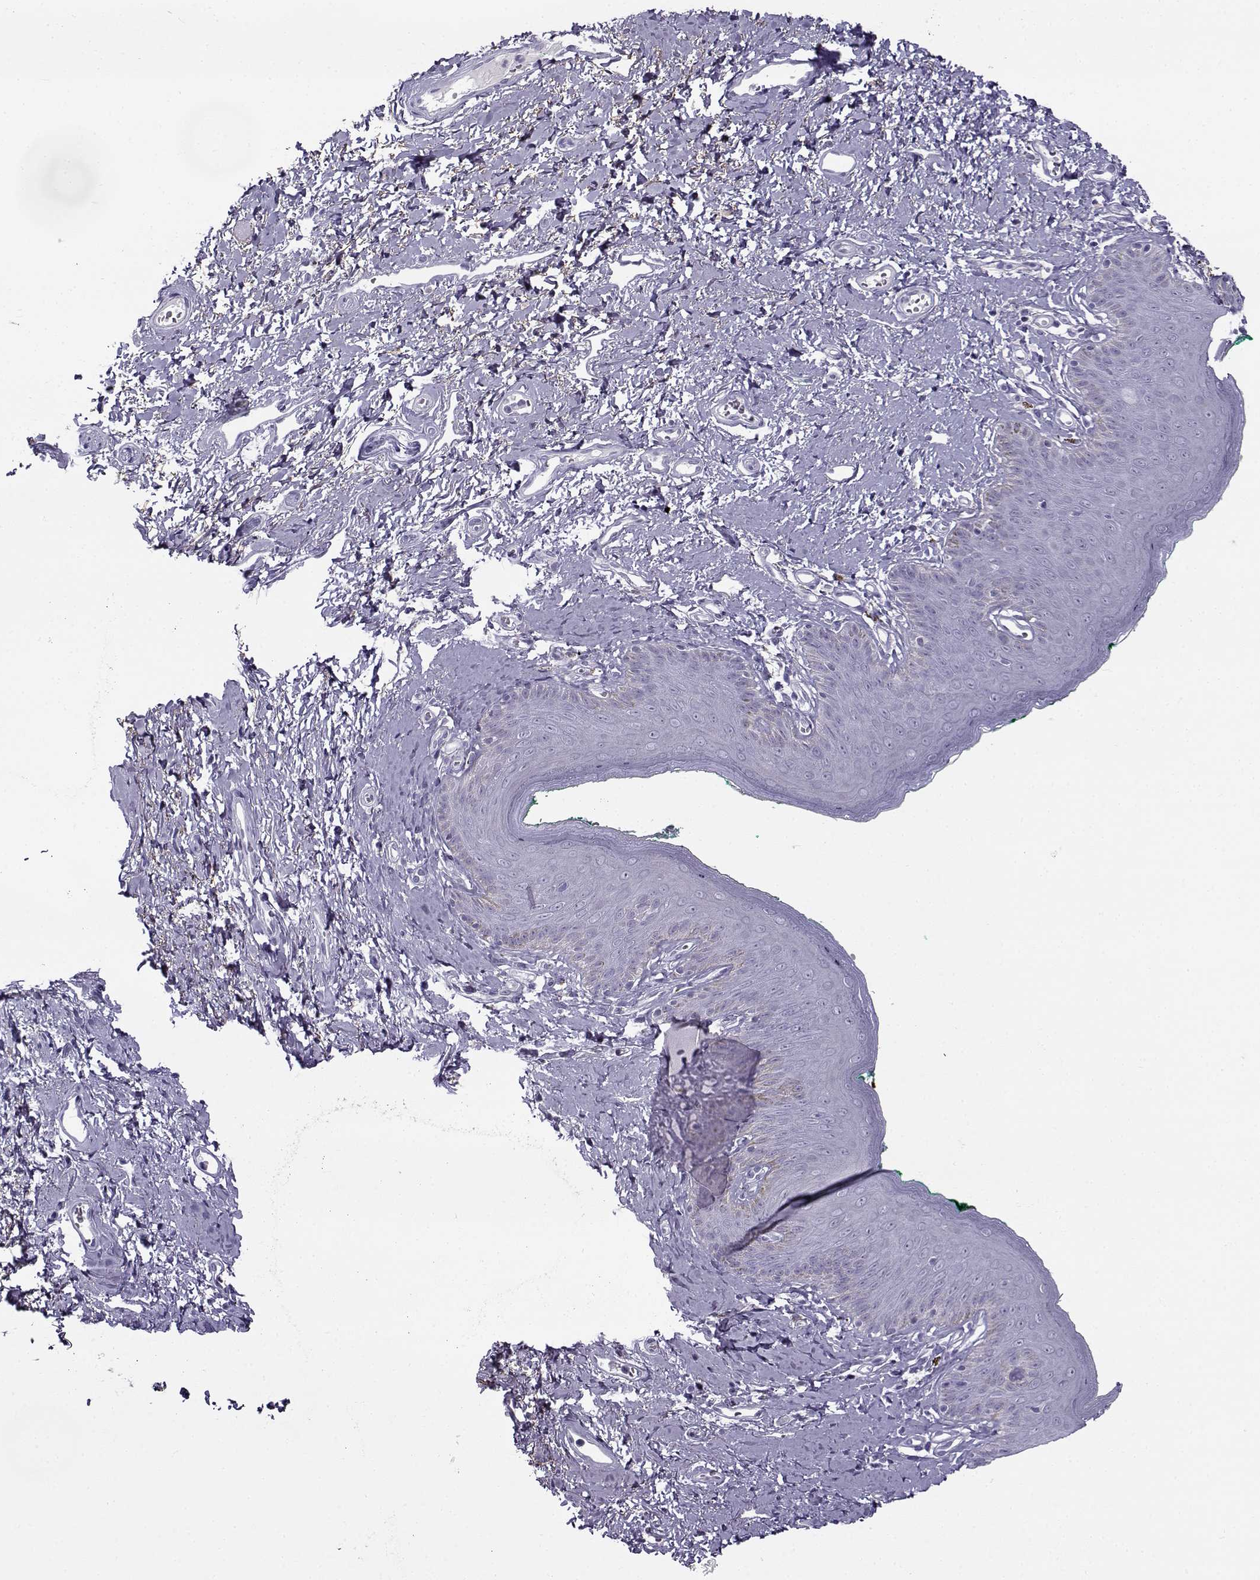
{"staining": {"intensity": "negative", "quantity": "none", "location": "none"}, "tissue": "skin", "cell_type": "Epidermal cells", "image_type": "normal", "snomed": [{"axis": "morphology", "description": "Normal tissue, NOS"}, {"axis": "topography", "description": "Vulva"}], "caption": "Epidermal cells are negative for protein expression in normal human skin. (Stains: DAB (3,3'-diaminobenzidine) IHC with hematoxylin counter stain, Microscopy: brightfield microscopy at high magnification).", "gene": "GTSF1L", "patient": {"sex": "female", "age": 66}}